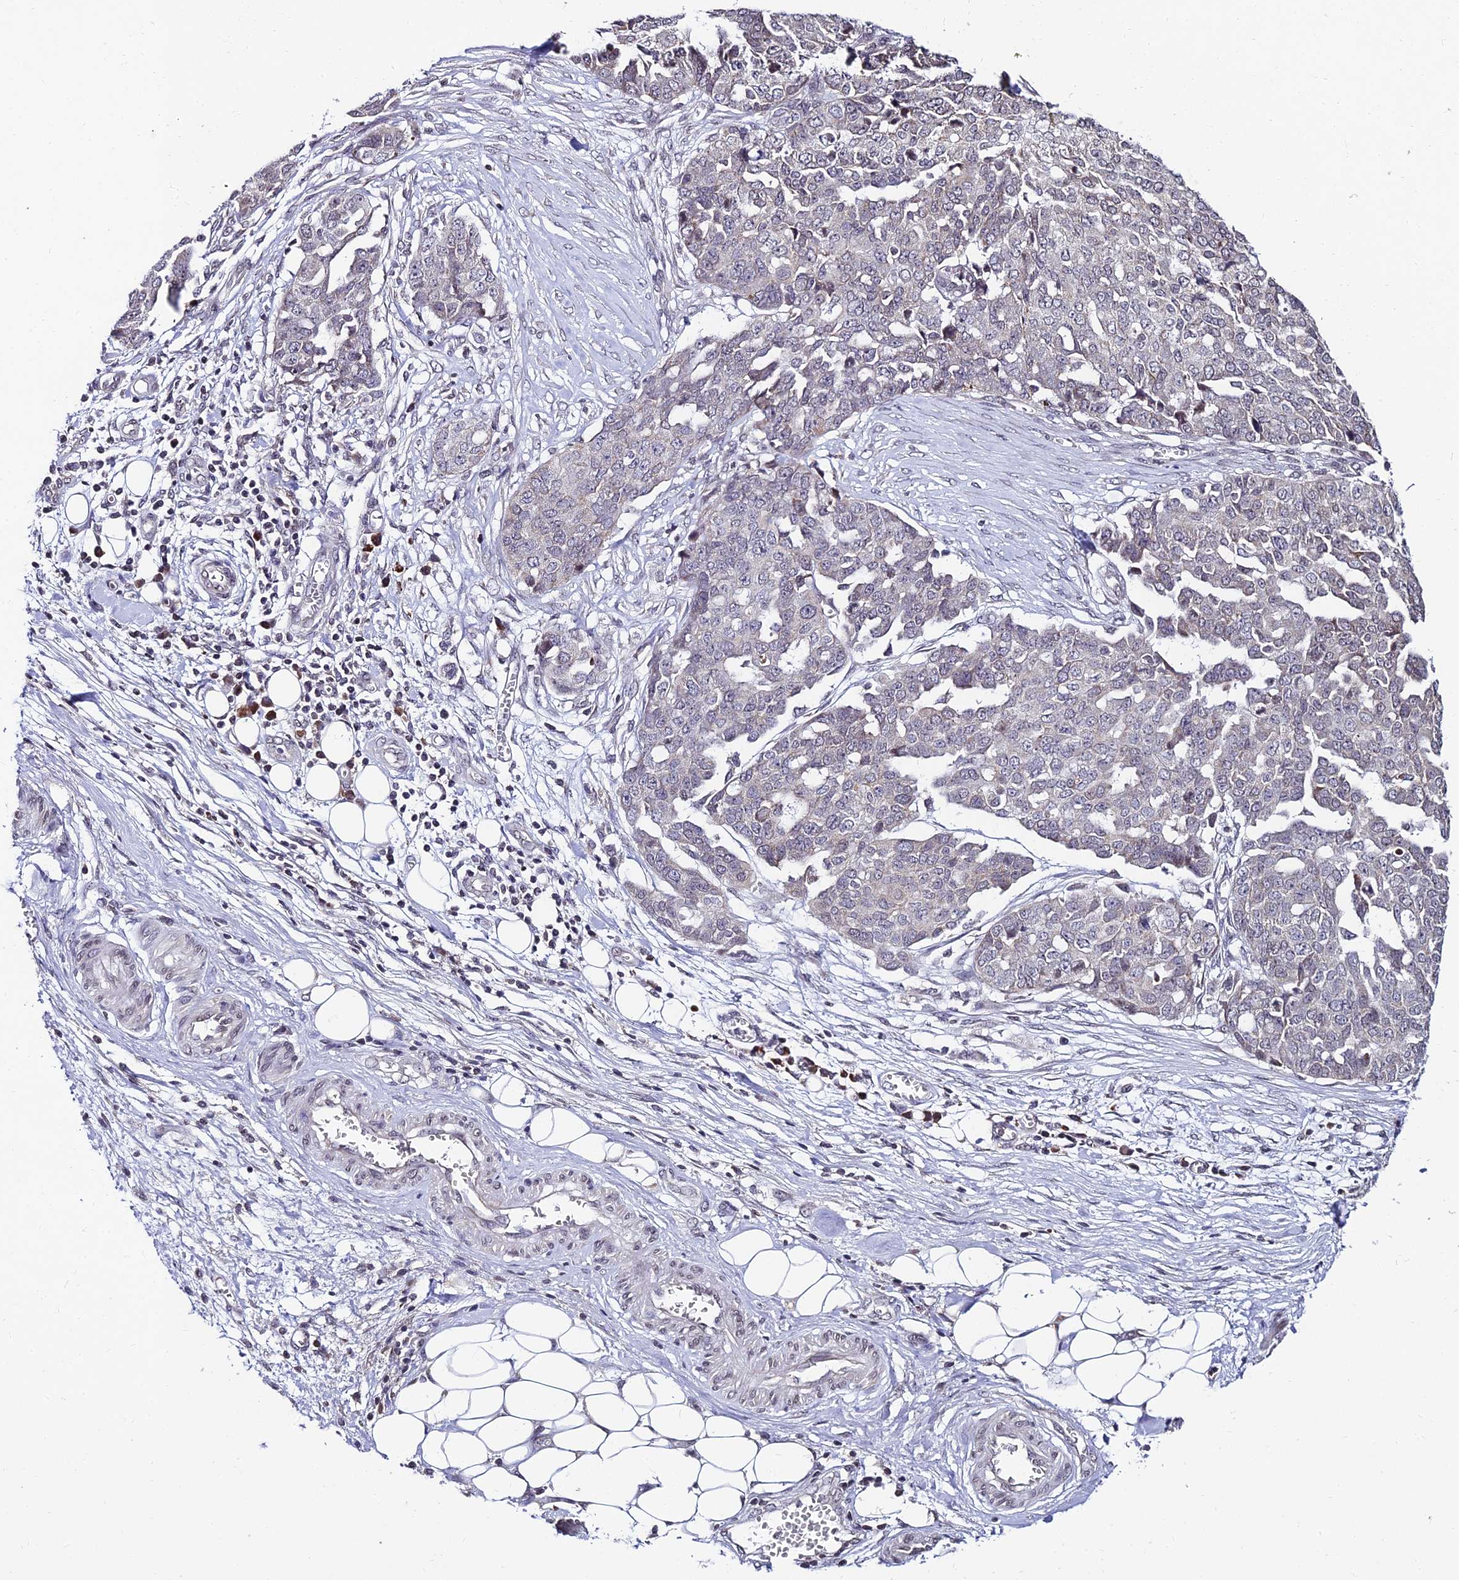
{"staining": {"intensity": "negative", "quantity": "none", "location": "none"}, "tissue": "ovarian cancer", "cell_type": "Tumor cells", "image_type": "cancer", "snomed": [{"axis": "morphology", "description": "Cystadenocarcinoma, serous, NOS"}, {"axis": "topography", "description": "Soft tissue"}, {"axis": "topography", "description": "Ovary"}], "caption": "Histopathology image shows no significant protein expression in tumor cells of ovarian serous cystadenocarcinoma.", "gene": "CDNF", "patient": {"sex": "female", "age": 57}}